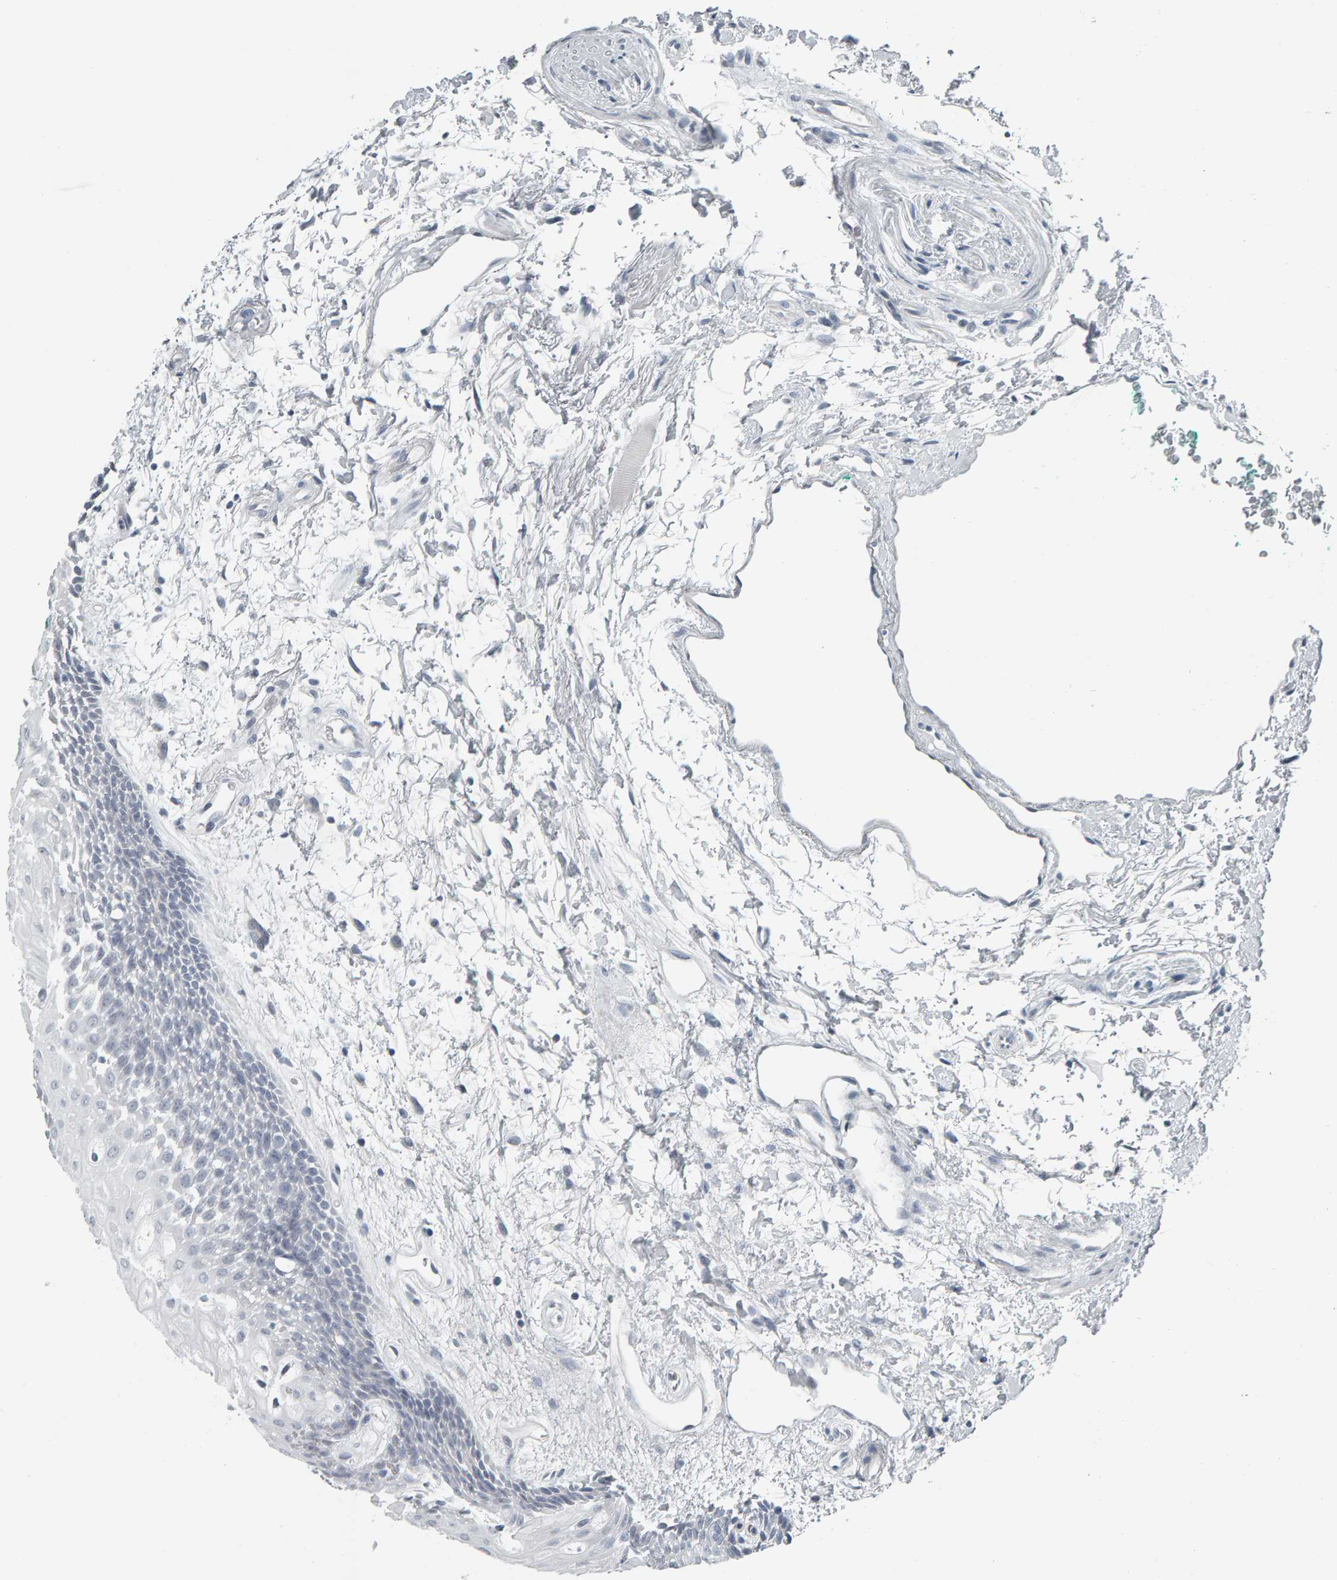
{"staining": {"intensity": "negative", "quantity": "none", "location": "none"}, "tissue": "oral mucosa", "cell_type": "Squamous epithelial cells", "image_type": "normal", "snomed": [{"axis": "morphology", "description": "Normal tissue, NOS"}, {"axis": "topography", "description": "Skeletal muscle"}, {"axis": "topography", "description": "Oral tissue"}, {"axis": "topography", "description": "Peripheral nerve tissue"}], "caption": "Immunohistochemistry of benign oral mucosa demonstrates no positivity in squamous epithelial cells.", "gene": "PYY", "patient": {"sex": "female", "age": 84}}